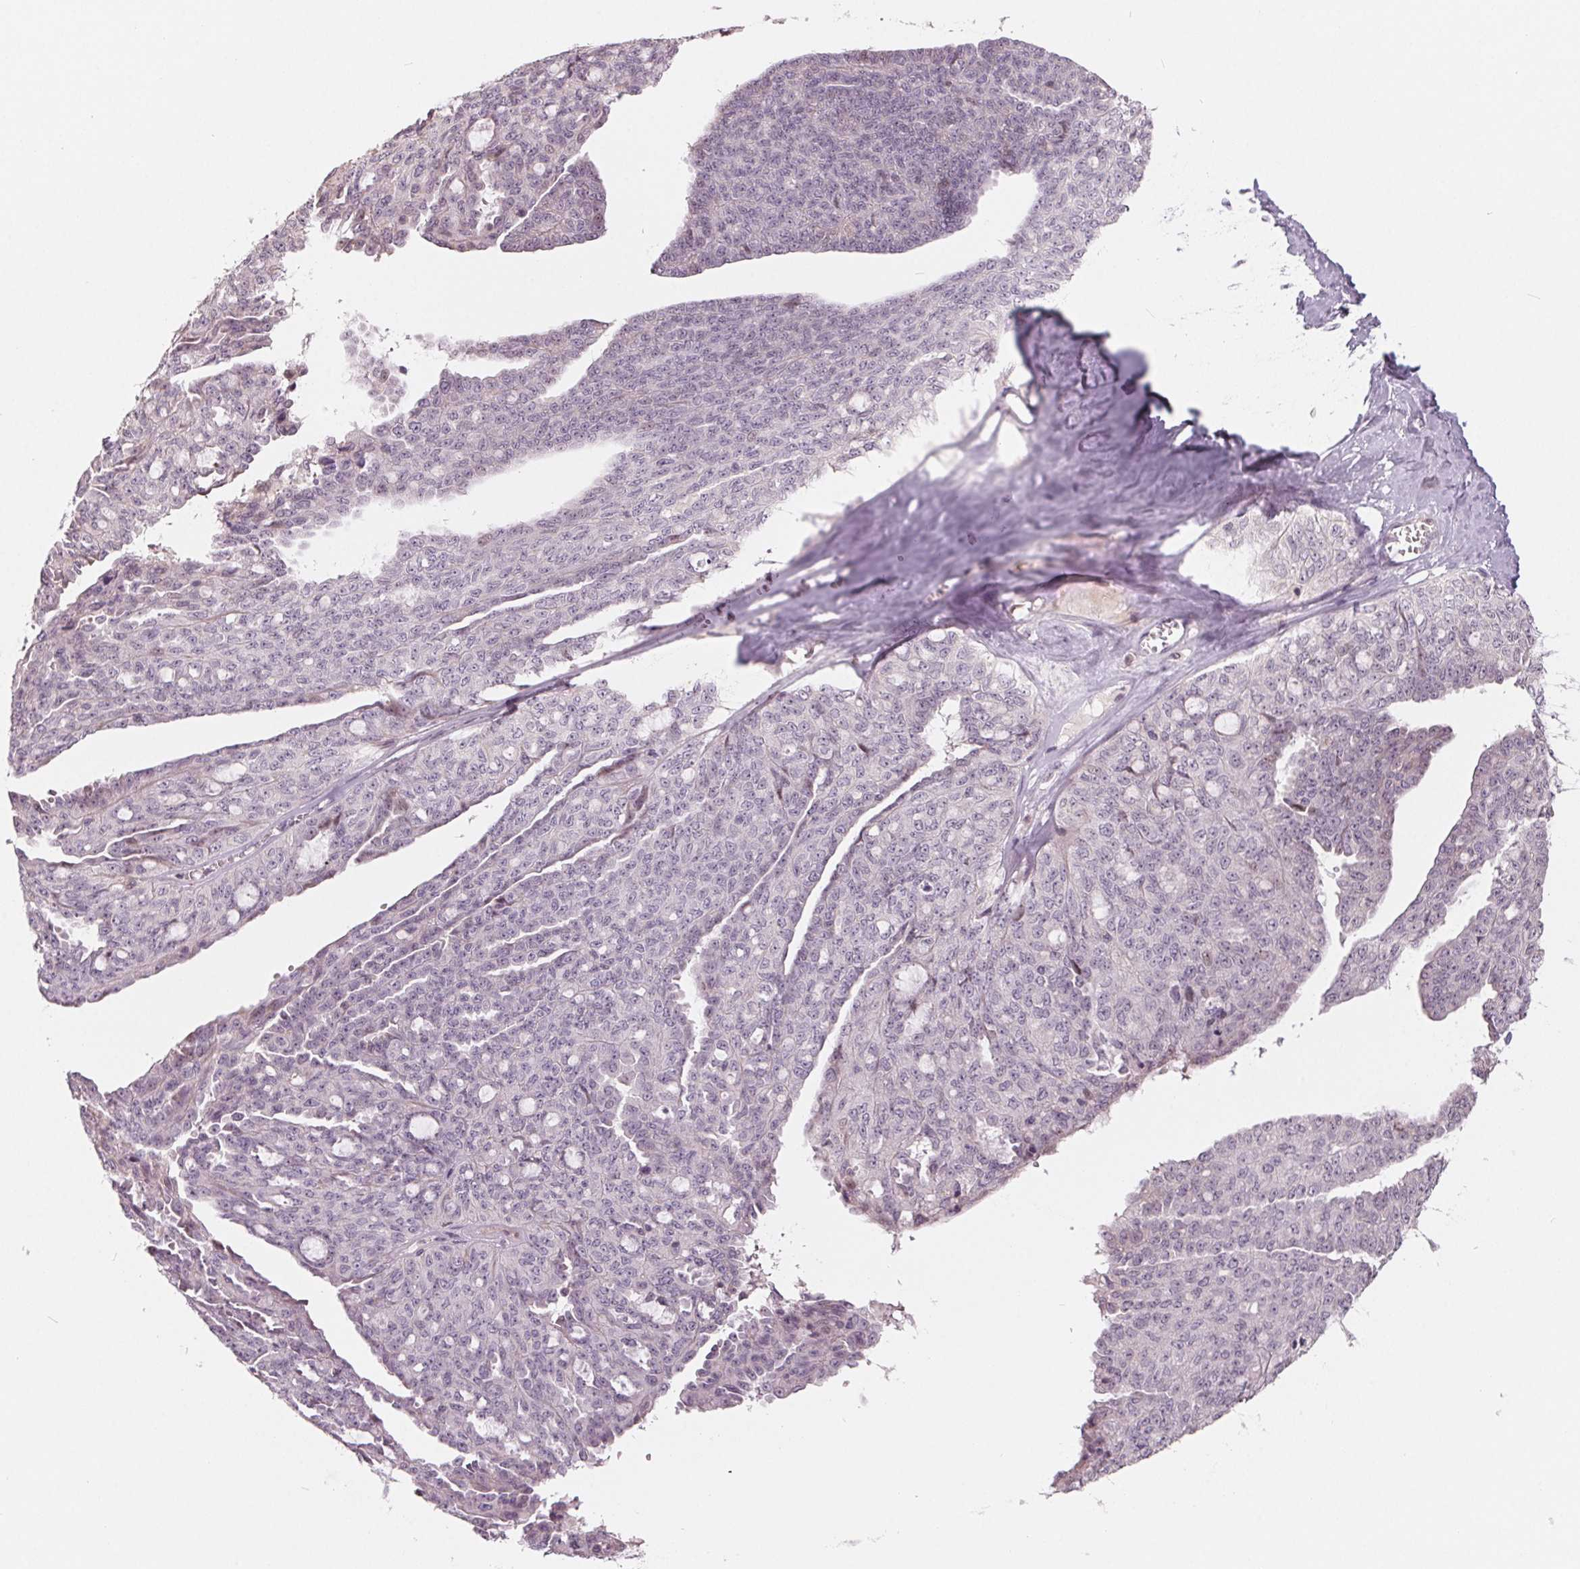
{"staining": {"intensity": "negative", "quantity": "none", "location": "none"}, "tissue": "ovarian cancer", "cell_type": "Tumor cells", "image_type": "cancer", "snomed": [{"axis": "morphology", "description": "Cystadenocarcinoma, serous, NOS"}, {"axis": "topography", "description": "Ovary"}], "caption": "A high-resolution photomicrograph shows IHC staining of ovarian cancer (serous cystadenocarcinoma), which shows no significant staining in tumor cells. Brightfield microscopy of immunohistochemistry stained with DAB (brown) and hematoxylin (blue), captured at high magnification.", "gene": "ZBBX", "patient": {"sex": "female", "age": 71}}